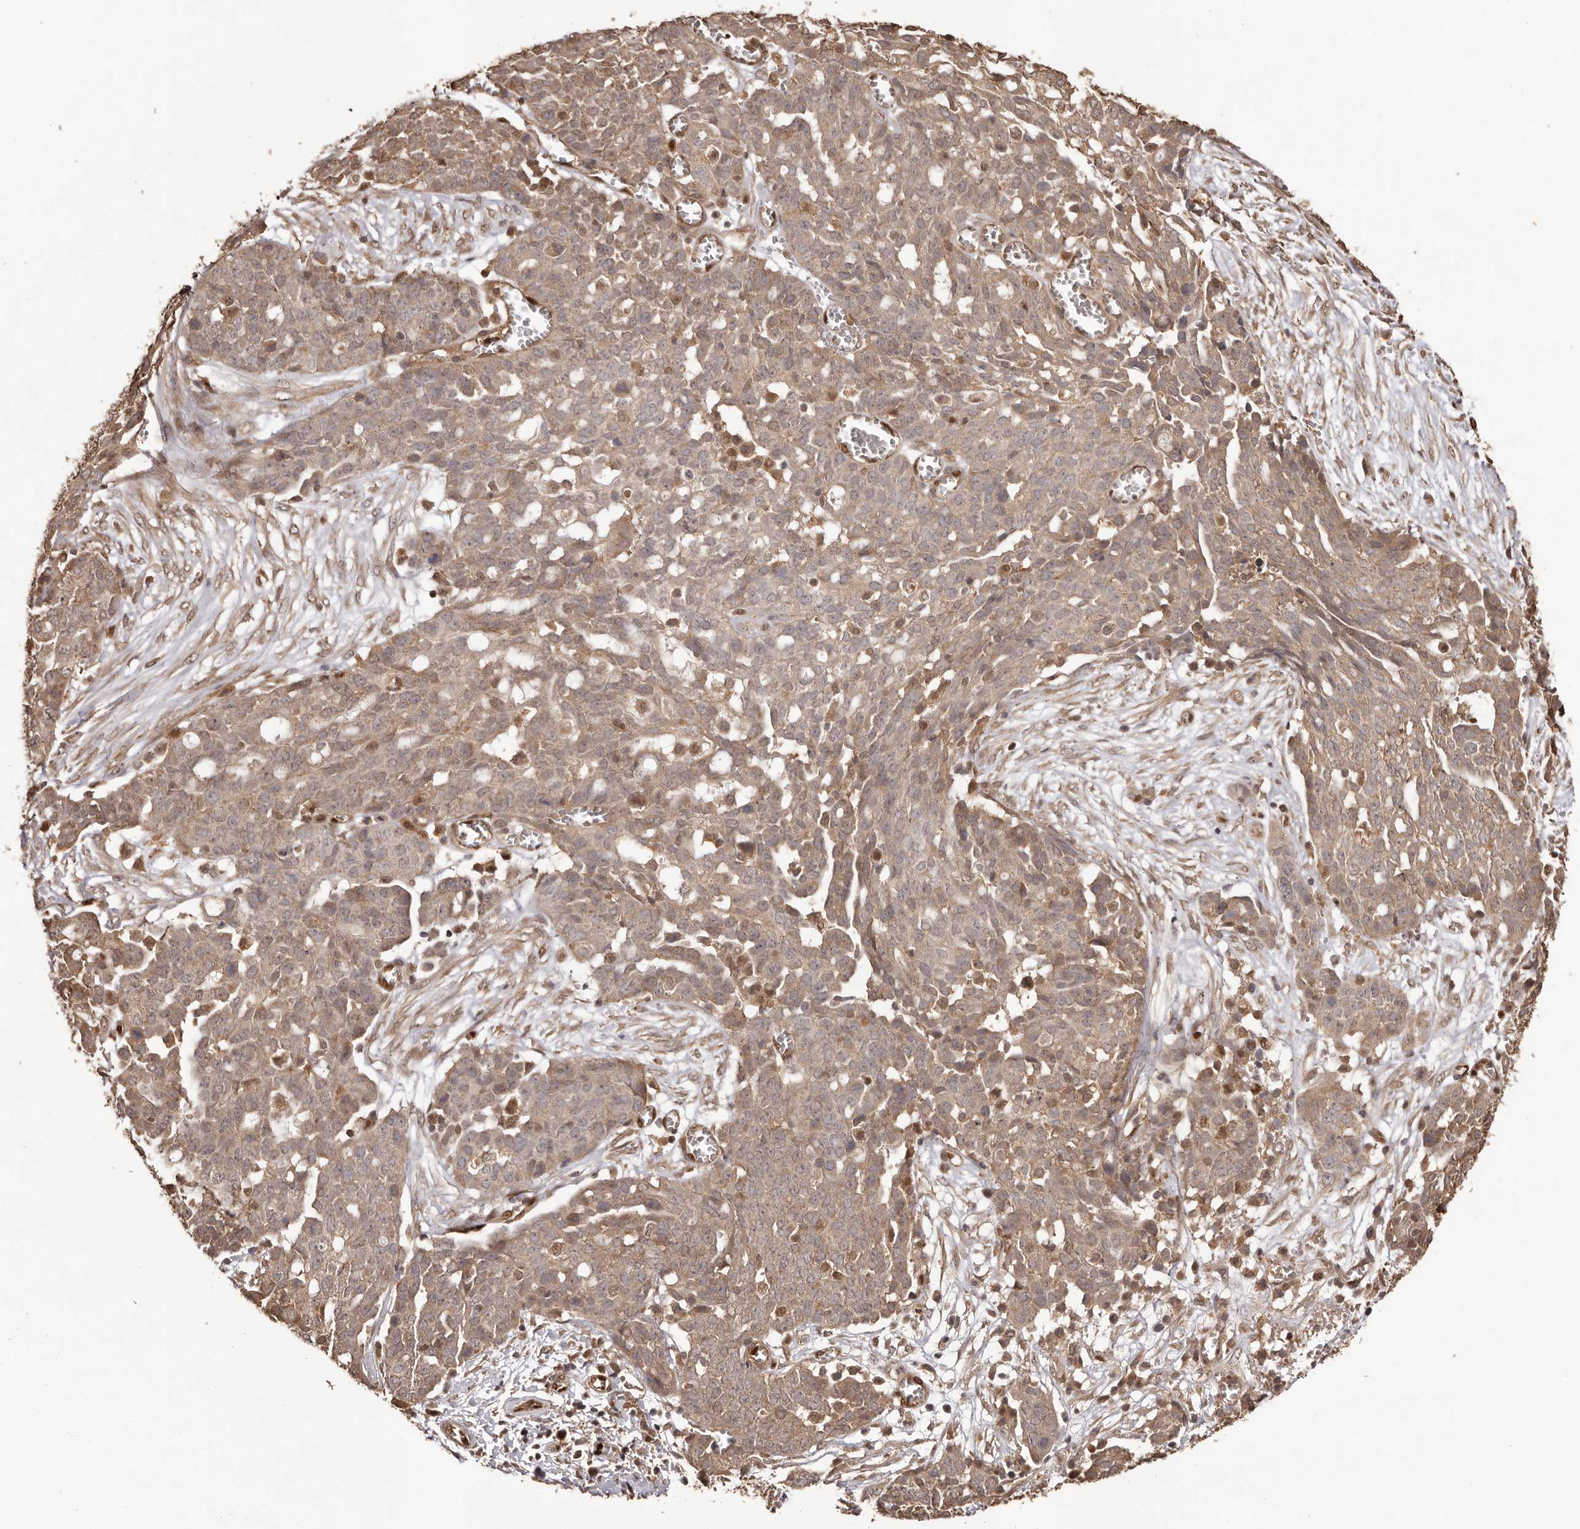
{"staining": {"intensity": "weak", "quantity": ">75%", "location": "cytoplasmic/membranous"}, "tissue": "ovarian cancer", "cell_type": "Tumor cells", "image_type": "cancer", "snomed": [{"axis": "morphology", "description": "Cystadenocarcinoma, serous, NOS"}, {"axis": "topography", "description": "Soft tissue"}, {"axis": "topography", "description": "Ovary"}], "caption": "Immunohistochemistry (IHC) image of human ovarian serous cystadenocarcinoma stained for a protein (brown), which exhibits low levels of weak cytoplasmic/membranous staining in about >75% of tumor cells.", "gene": "UBR2", "patient": {"sex": "female", "age": 57}}